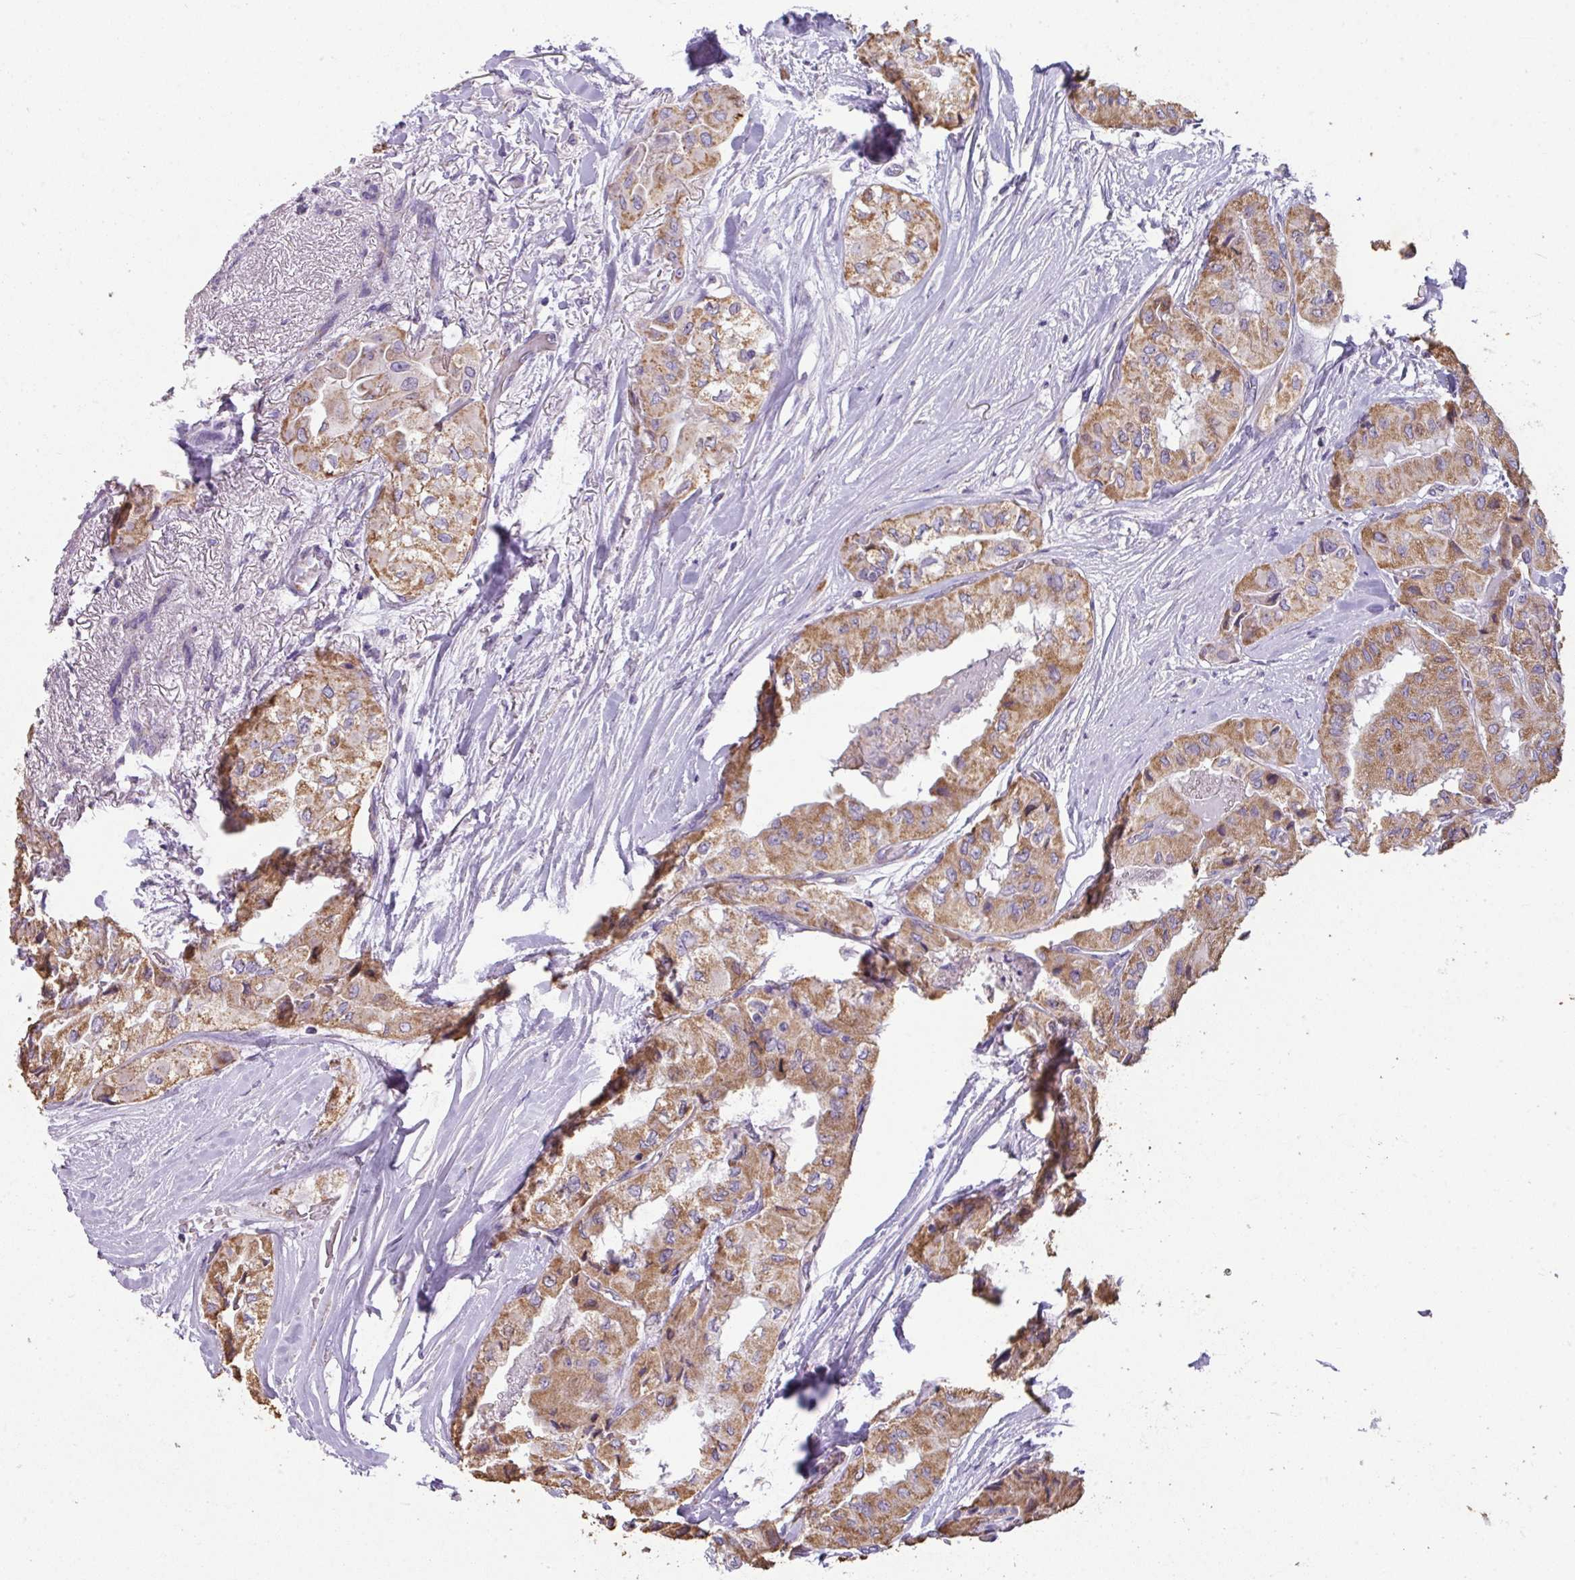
{"staining": {"intensity": "moderate", "quantity": ">75%", "location": "cytoplasmic/membranous"}, "tissue": "thyroid cancer", "cell_type": "Tumor cells", "image_type": "cancer", "snomed": [{"axis": "morphology", "description": "Papillary adenocarcinoma, NOS"}, {"axis": "topography", "description": "Thyroid gland"}], "caption": "Protein expression analysis of human thyroid cancer reveals moderate cytoplasmic/membranous expression in approximately >75% of tumor cells.", "gene": "PALS2", "patient": {"sex": "female", "age": 59}}